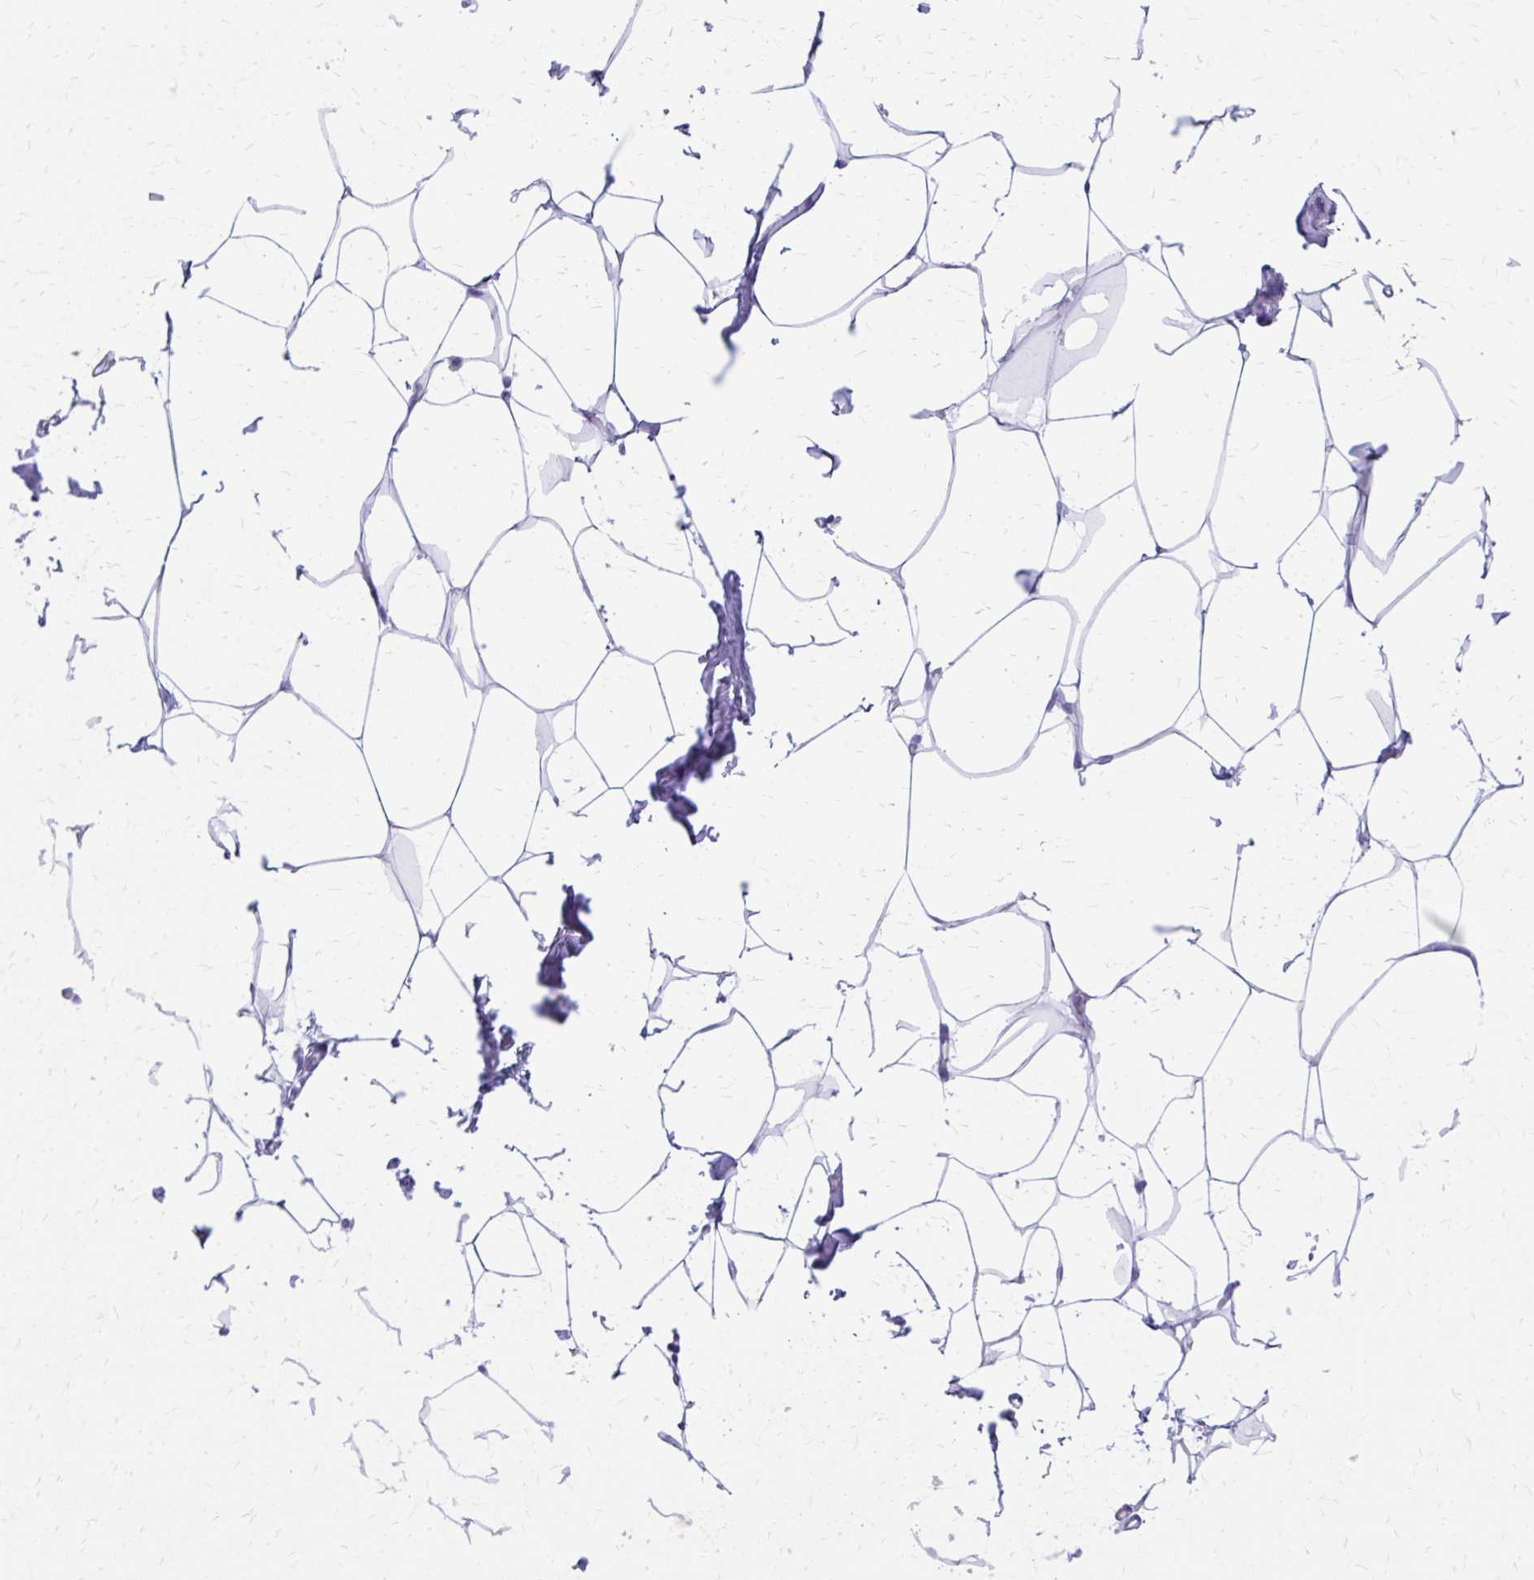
{"staining": {"intensity": "negative", "quantity": "none", "location": "none"}, "tissue": "breast", "cell_type": "Adipocytes", "image_type": "normal", "snomed": [{"axis": "morphology", "description": "Normal tissue, NOS"}, {"axis": "topography", "description": "Breast"}], "caption": "Adipocytes show no significant protein expression in unremarkable breast. The staining was performed using DAB (3,3'-diaminobenzidine) to visualize the protein expression in brown, while the nuclei were stained in blue with hematoxylin (Magnification: 20x).", "gene": "ZNF699", "patient": {"sex": "female", "age": 32}}